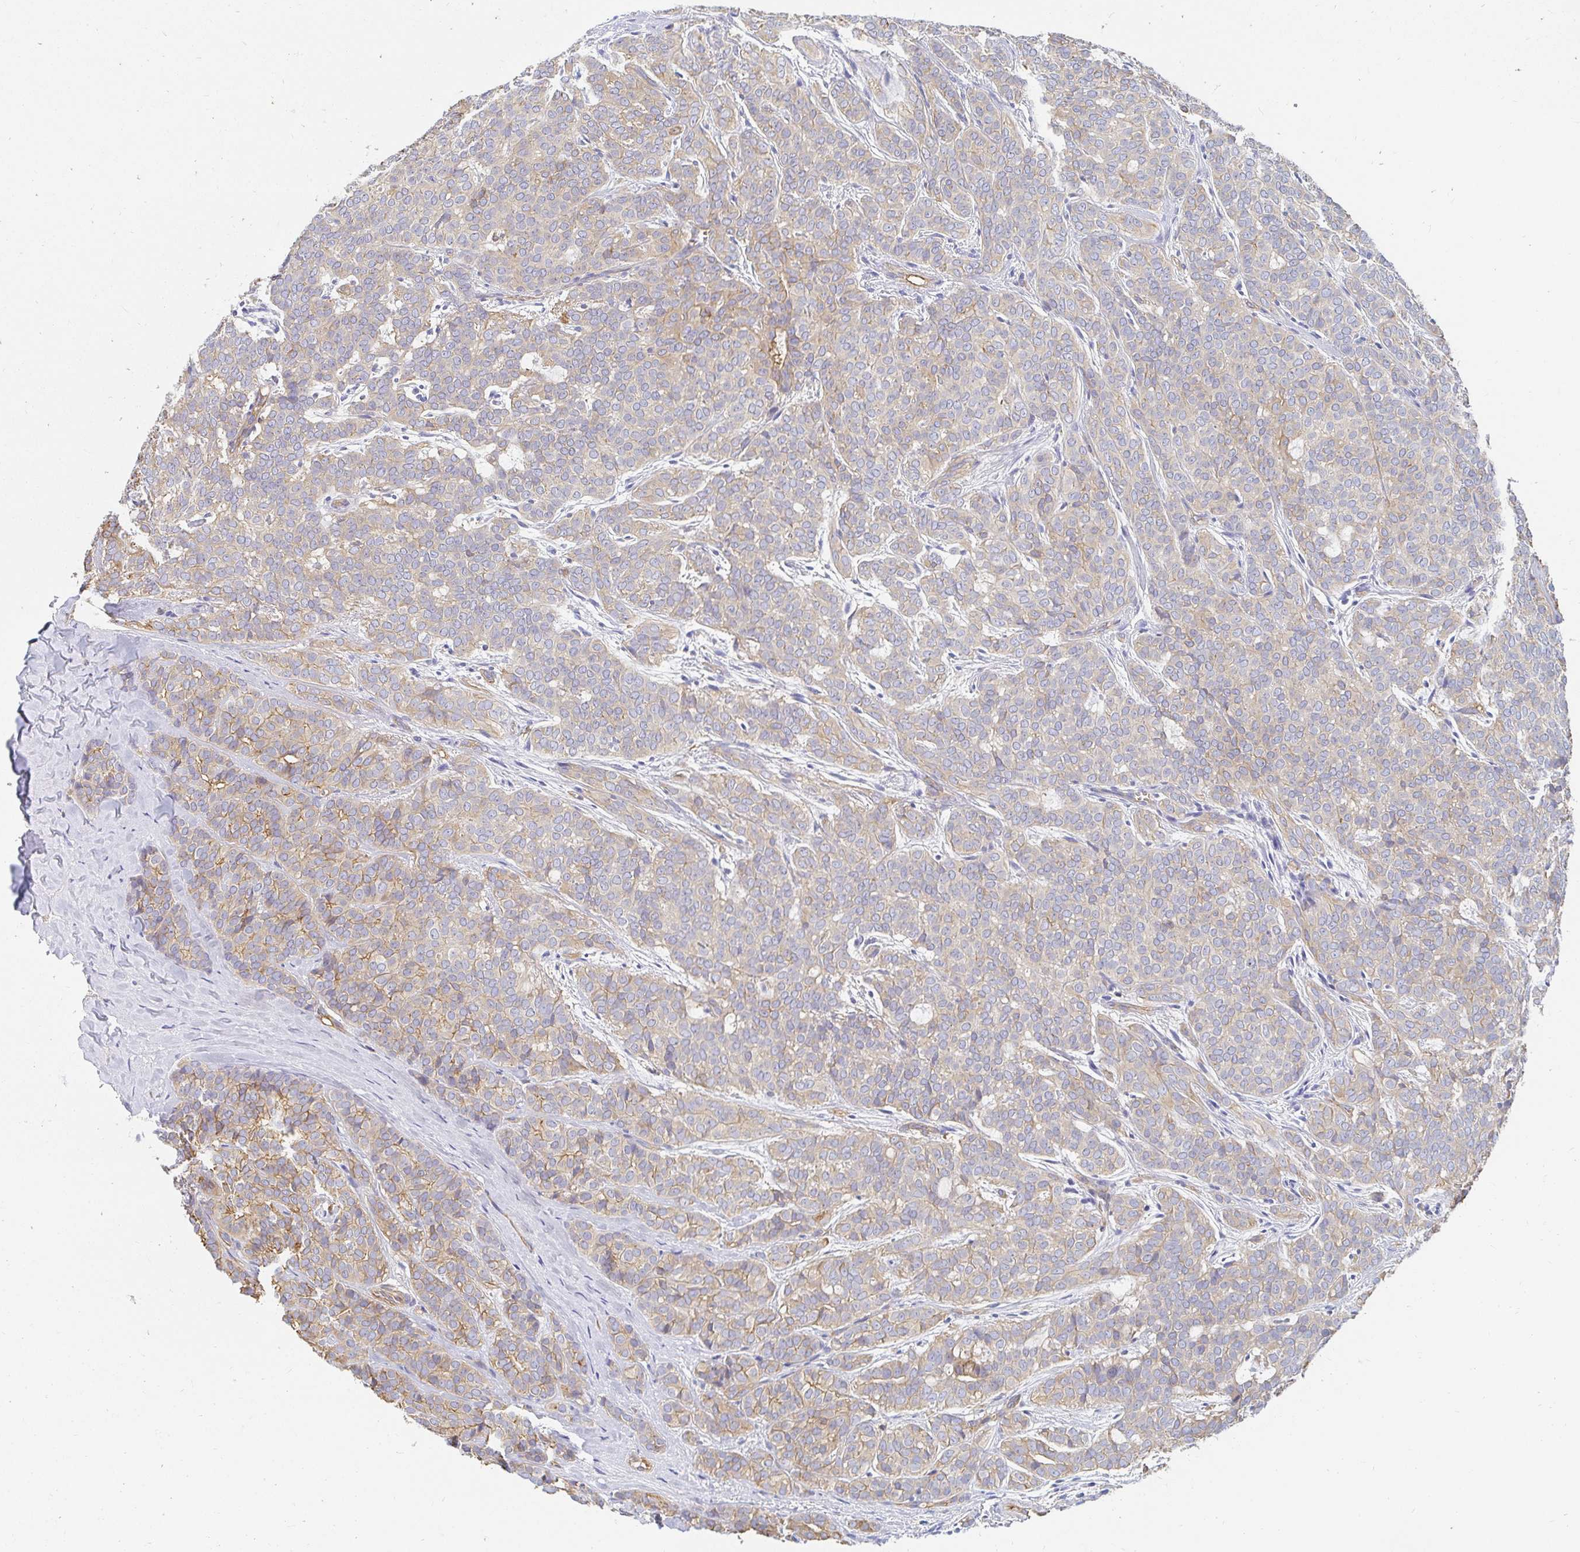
{"staining": {"intensity": "moderate", "quantity": "<25%", "location": "cytoplasmic/membranous"}, "tissue": "head and neck cancer", "cell_type": "Tumor cells", "image_type": "cancer", "snomed": [{"axis": "morphology", "description": "Normal tissue, NOS"}, {"axis": "morphology", "description": "Adenocarcinoma, NOS"}, {"axis": "topography", "description": "Oral tissue"}, {"axis": "topography", "description": "Head-Neck"}], "caption": "Immunohistochemical staining of head and neck adenocarcinoma exhibits moderate cytoplasmic/membranous protein positivity in about <25% of tumor cells.", "gene": "TSPAN19", "patient": {"sex": "female", "age": 57}}